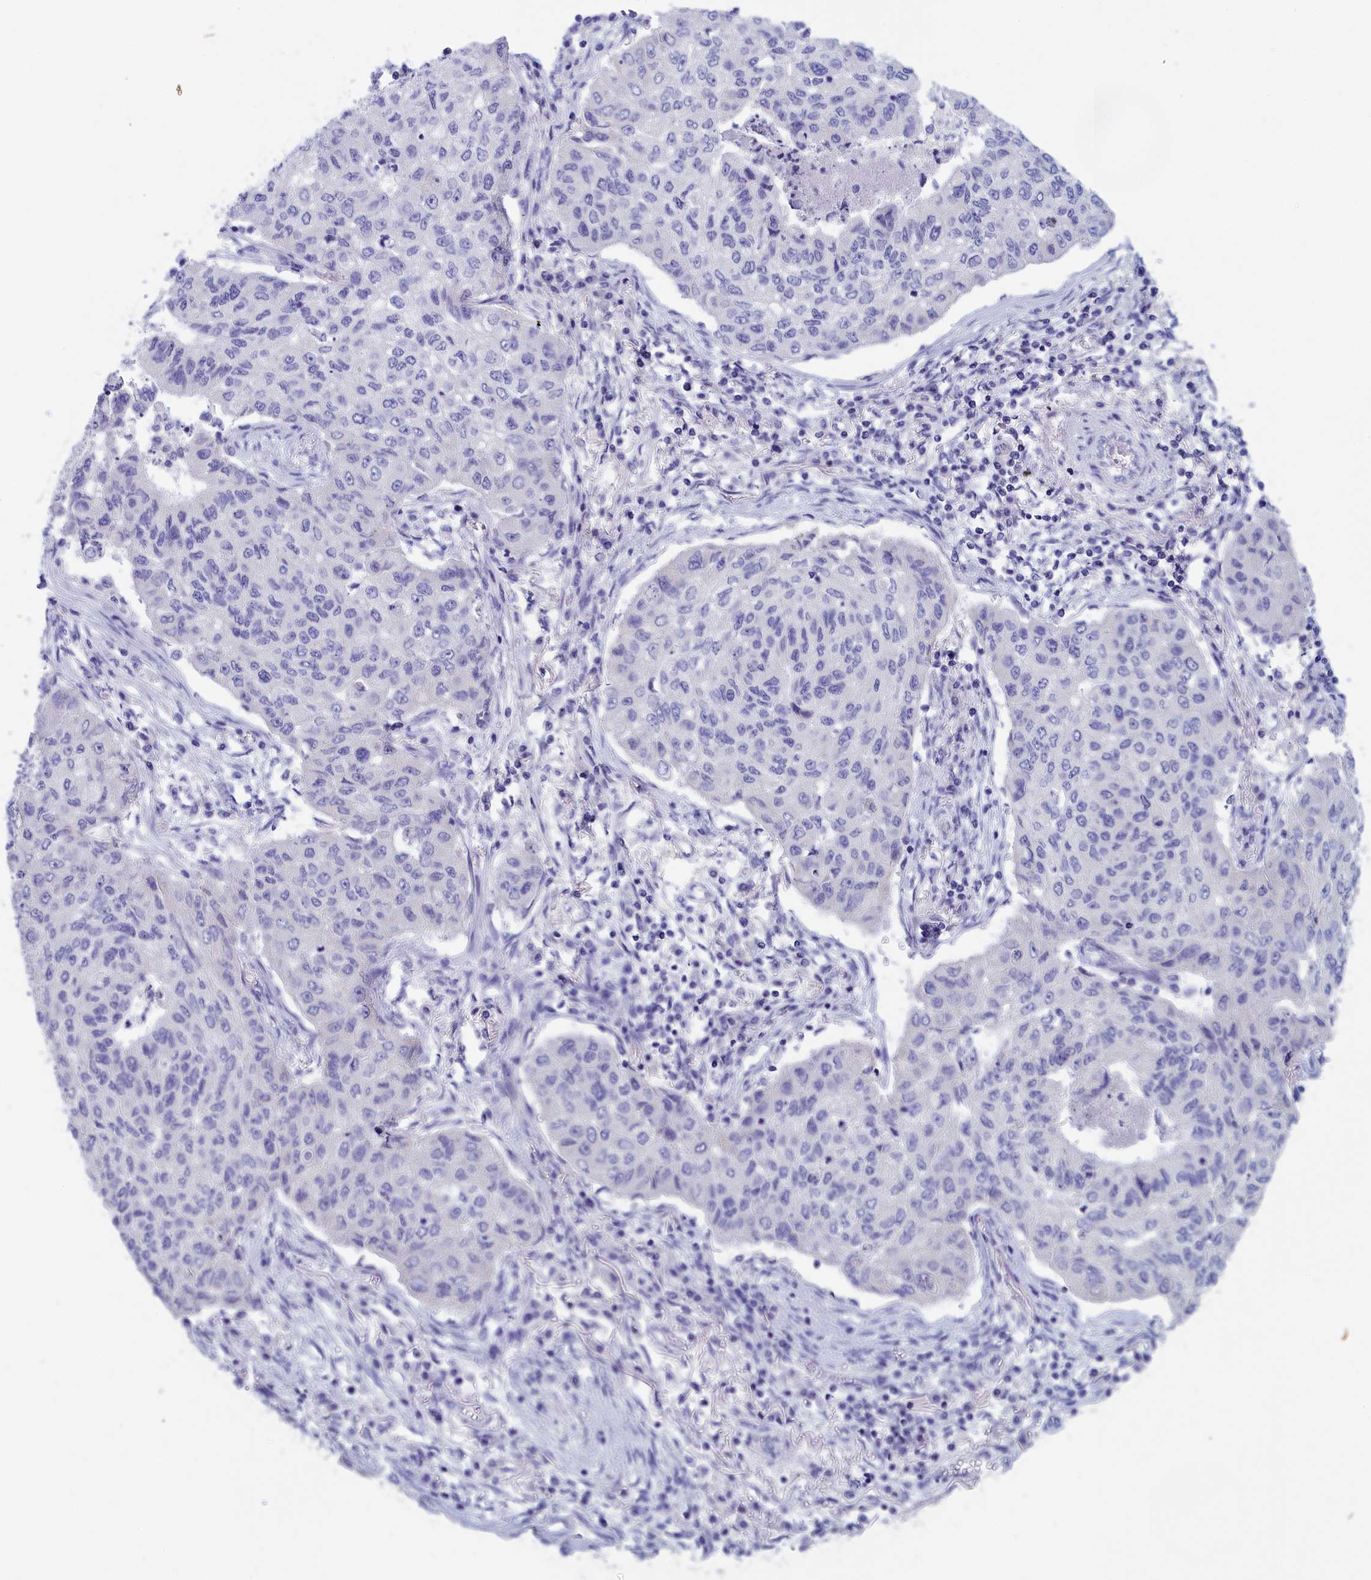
{"staining": {"intensity": "negative", "quantity": "none", "location": "none"}, "tissue": "lung cancer", "cell_type": "Tumor cells", "image_type": "cancer", "snomed": [{"axis": "morphology", "description": "Squamous cell carcinoma, NOS"}, {"axis": "topography", "description": "Lung"}], "caption": "Squamous cell carcinoma (lung) was stained to show a protein in brown. There is no significant staining in tumor cells.", "gene": "ANKRD2", "patient": {"sex": "male", "age": 74}}